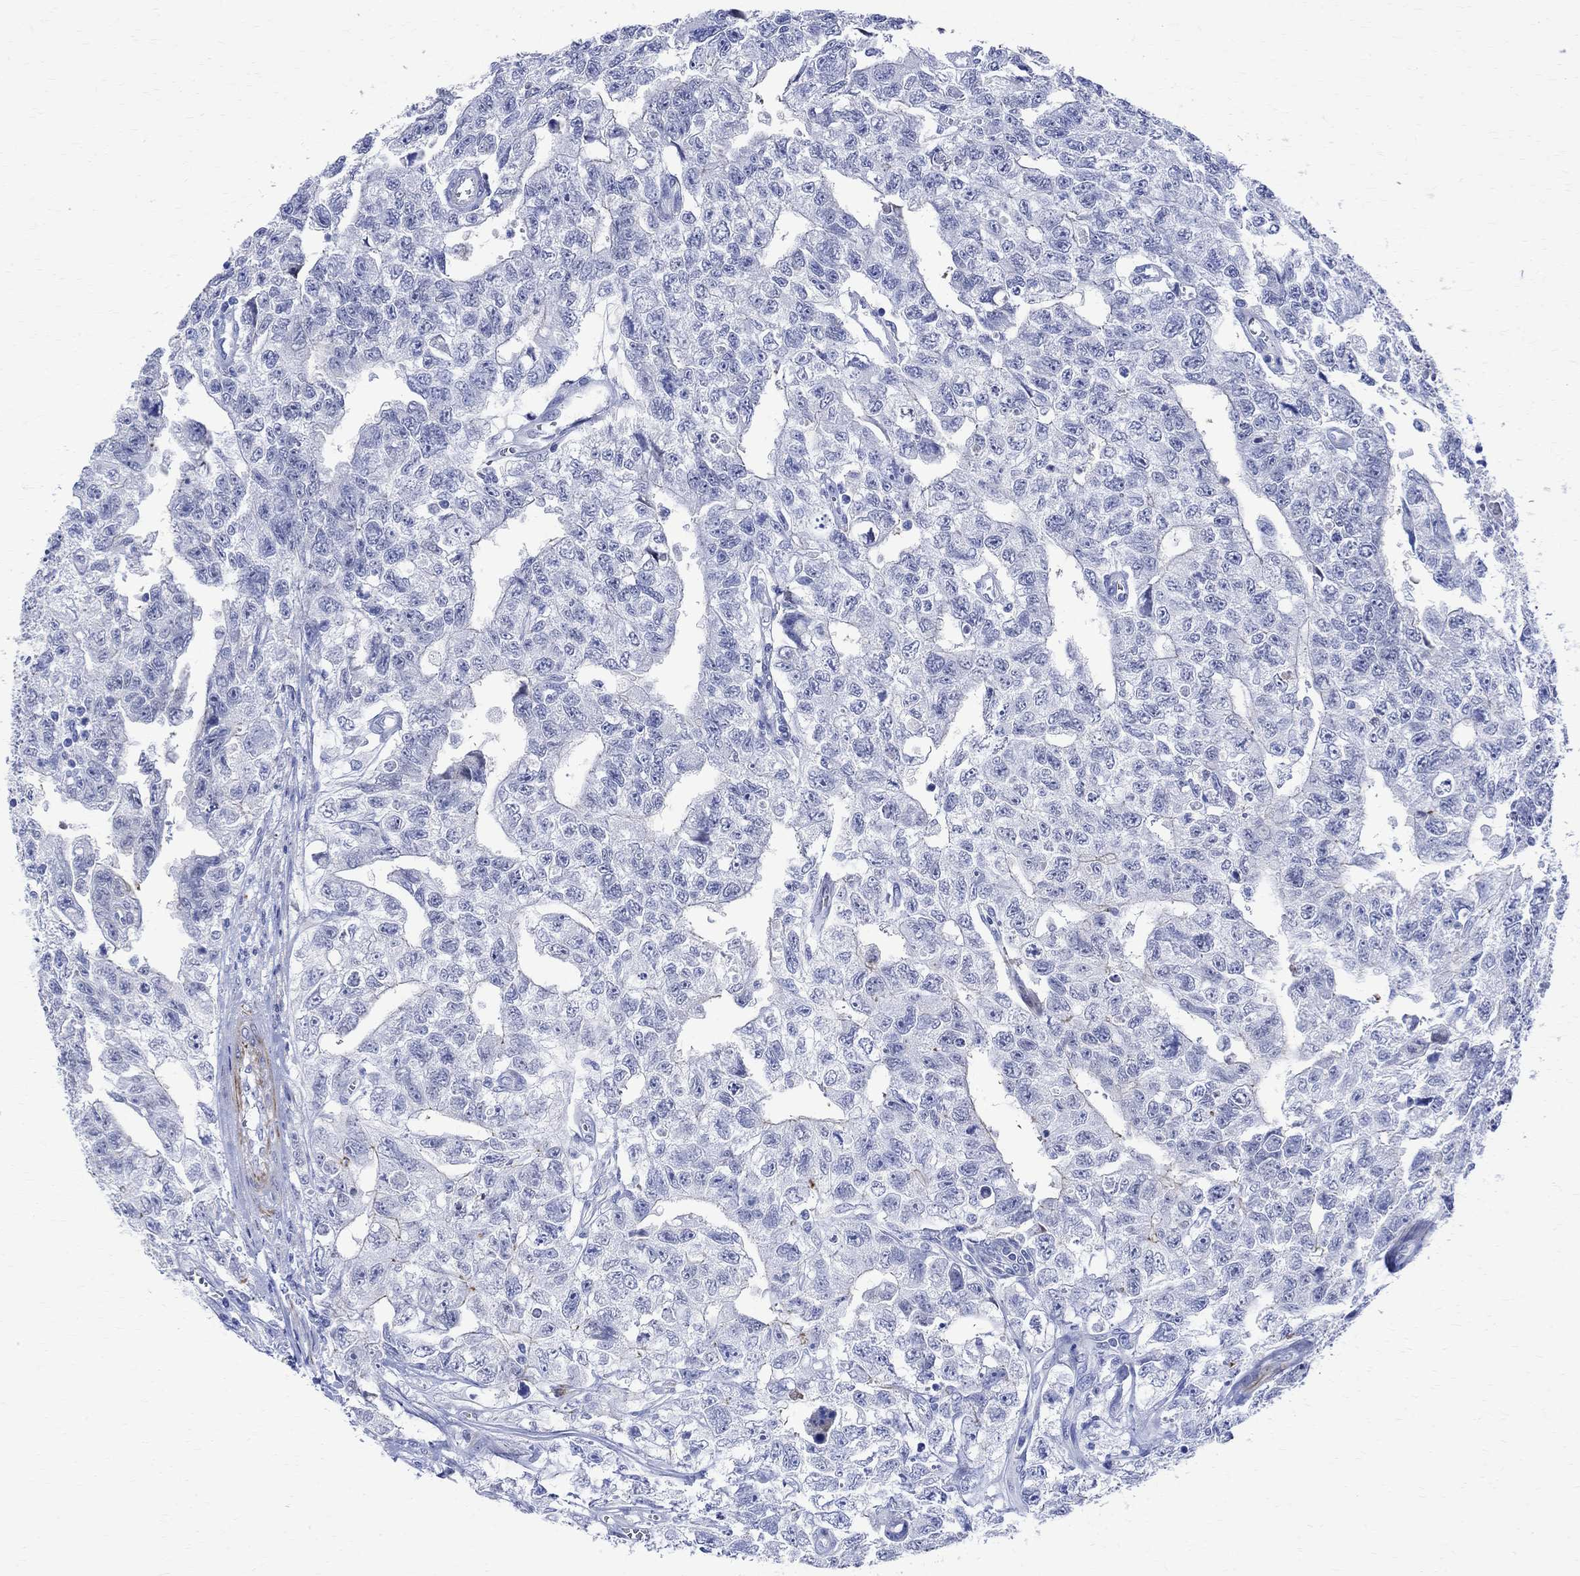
{"staining": {"intensity": "negative", "quantity": "none", "location": "none"}, "tissue": "testis cancer", "cell_type": "Tumor cells", "image_type": "cancer", "snomed": [{"axis": "morphology", "description": "Carcinoma, Embryonal, NOS"}, {"axis": "topography", "description": "Testis"}], "caption": "Photomicrograph shows no significant protein expression in tumor cells of testis cancer.", "gene": "PARVB", "patient": {"sex": "male", "age": 24}}